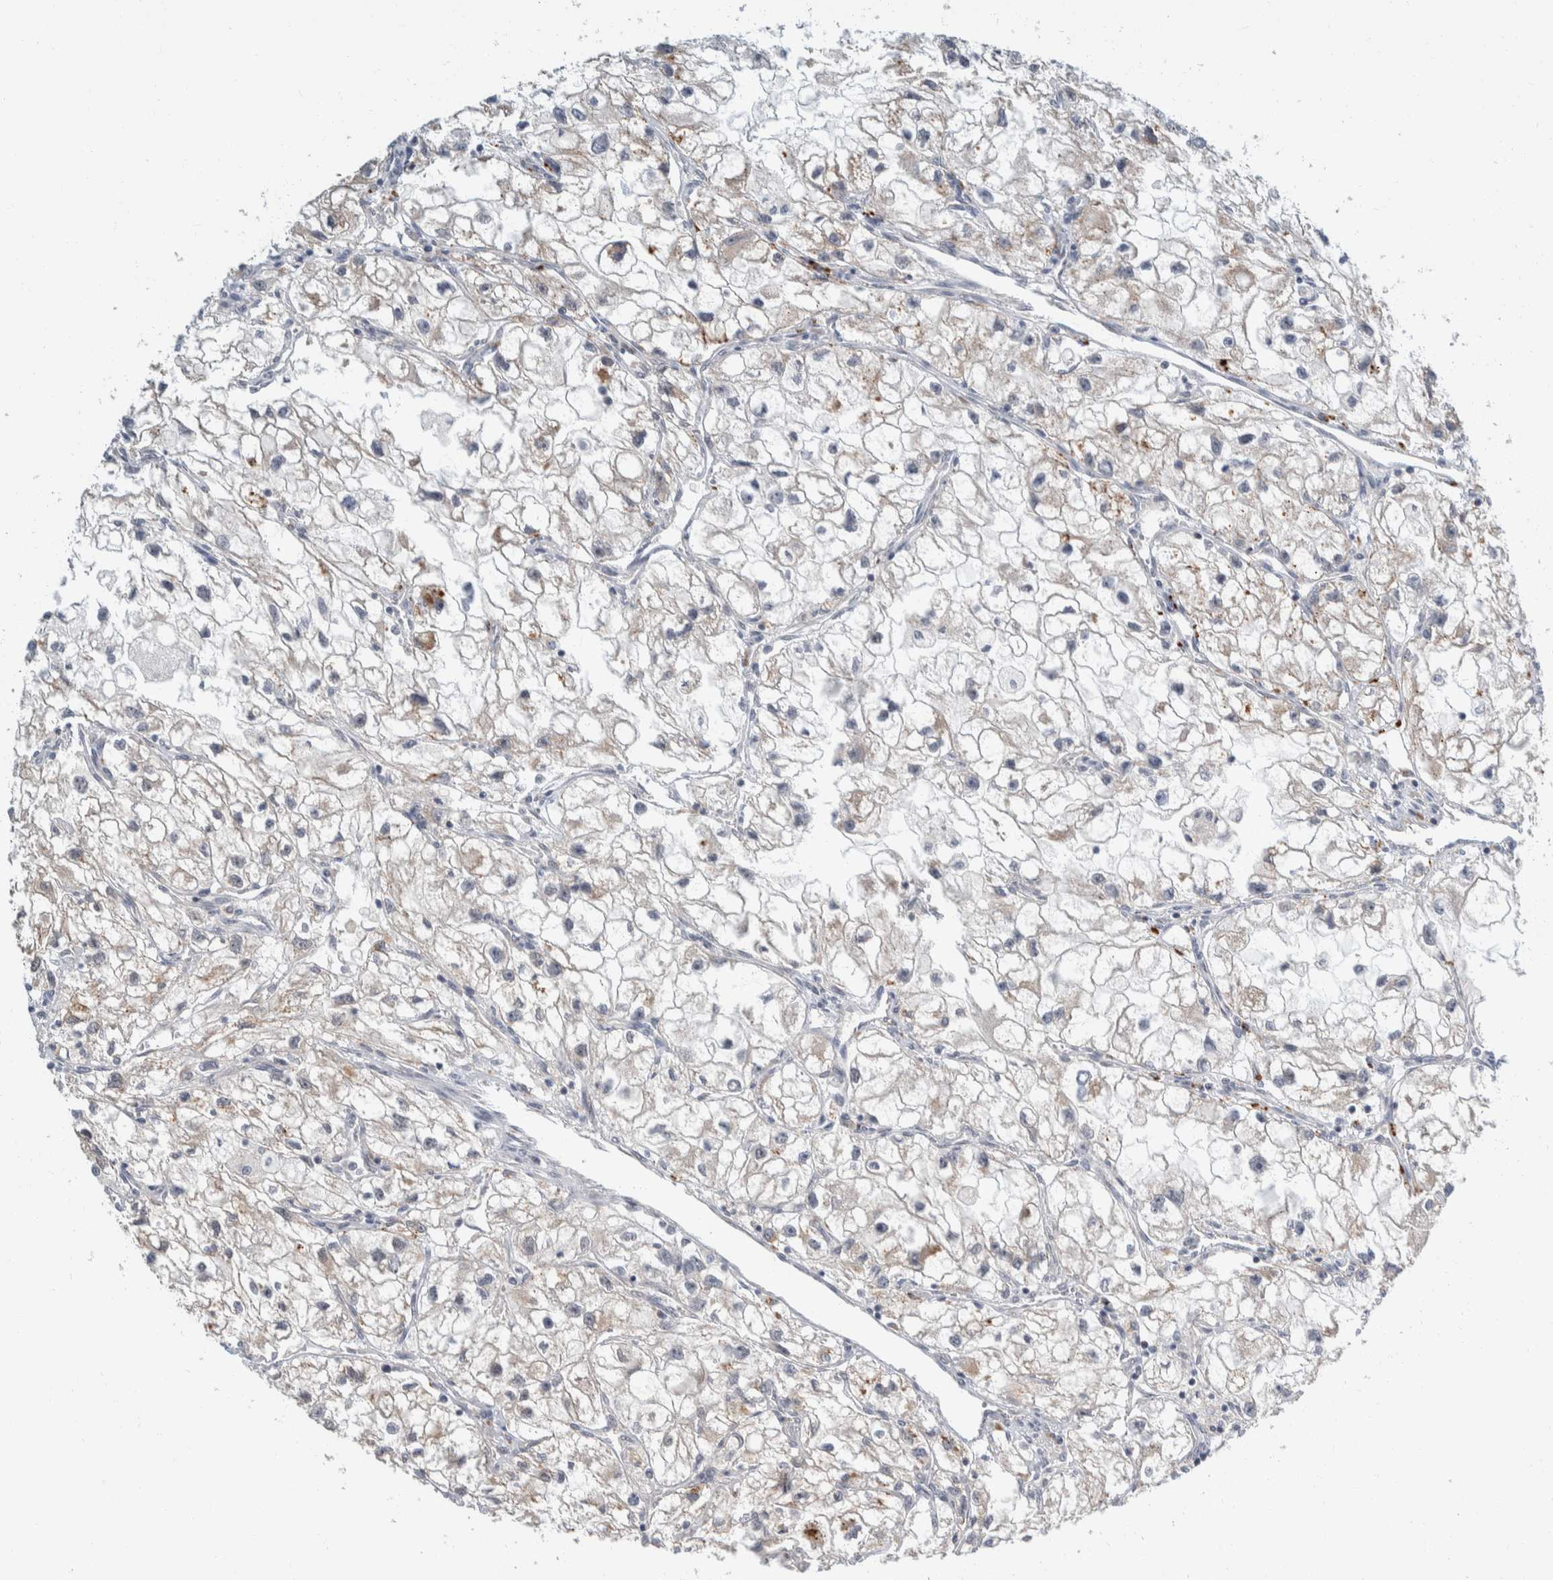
{"staining": {"intensity": "weak", "quantity": "<25%", "location": "cytoplasmic/membranous"}, "tissue": "renal cancer", "cell_type": "Tumor cells", "image_type": "cancer", "snomed": [{"axis": "morphology", "description": "Adenocarcinoma, NOS"}, {"axis": "topography", "description": "Kidney"}], "caption": "Photomicrograph shows no protein staining in tumor cells of renal adenocarcinoma tissue.", "gene": "SHPK", "patient": {"sex": "female", "age": 70}}